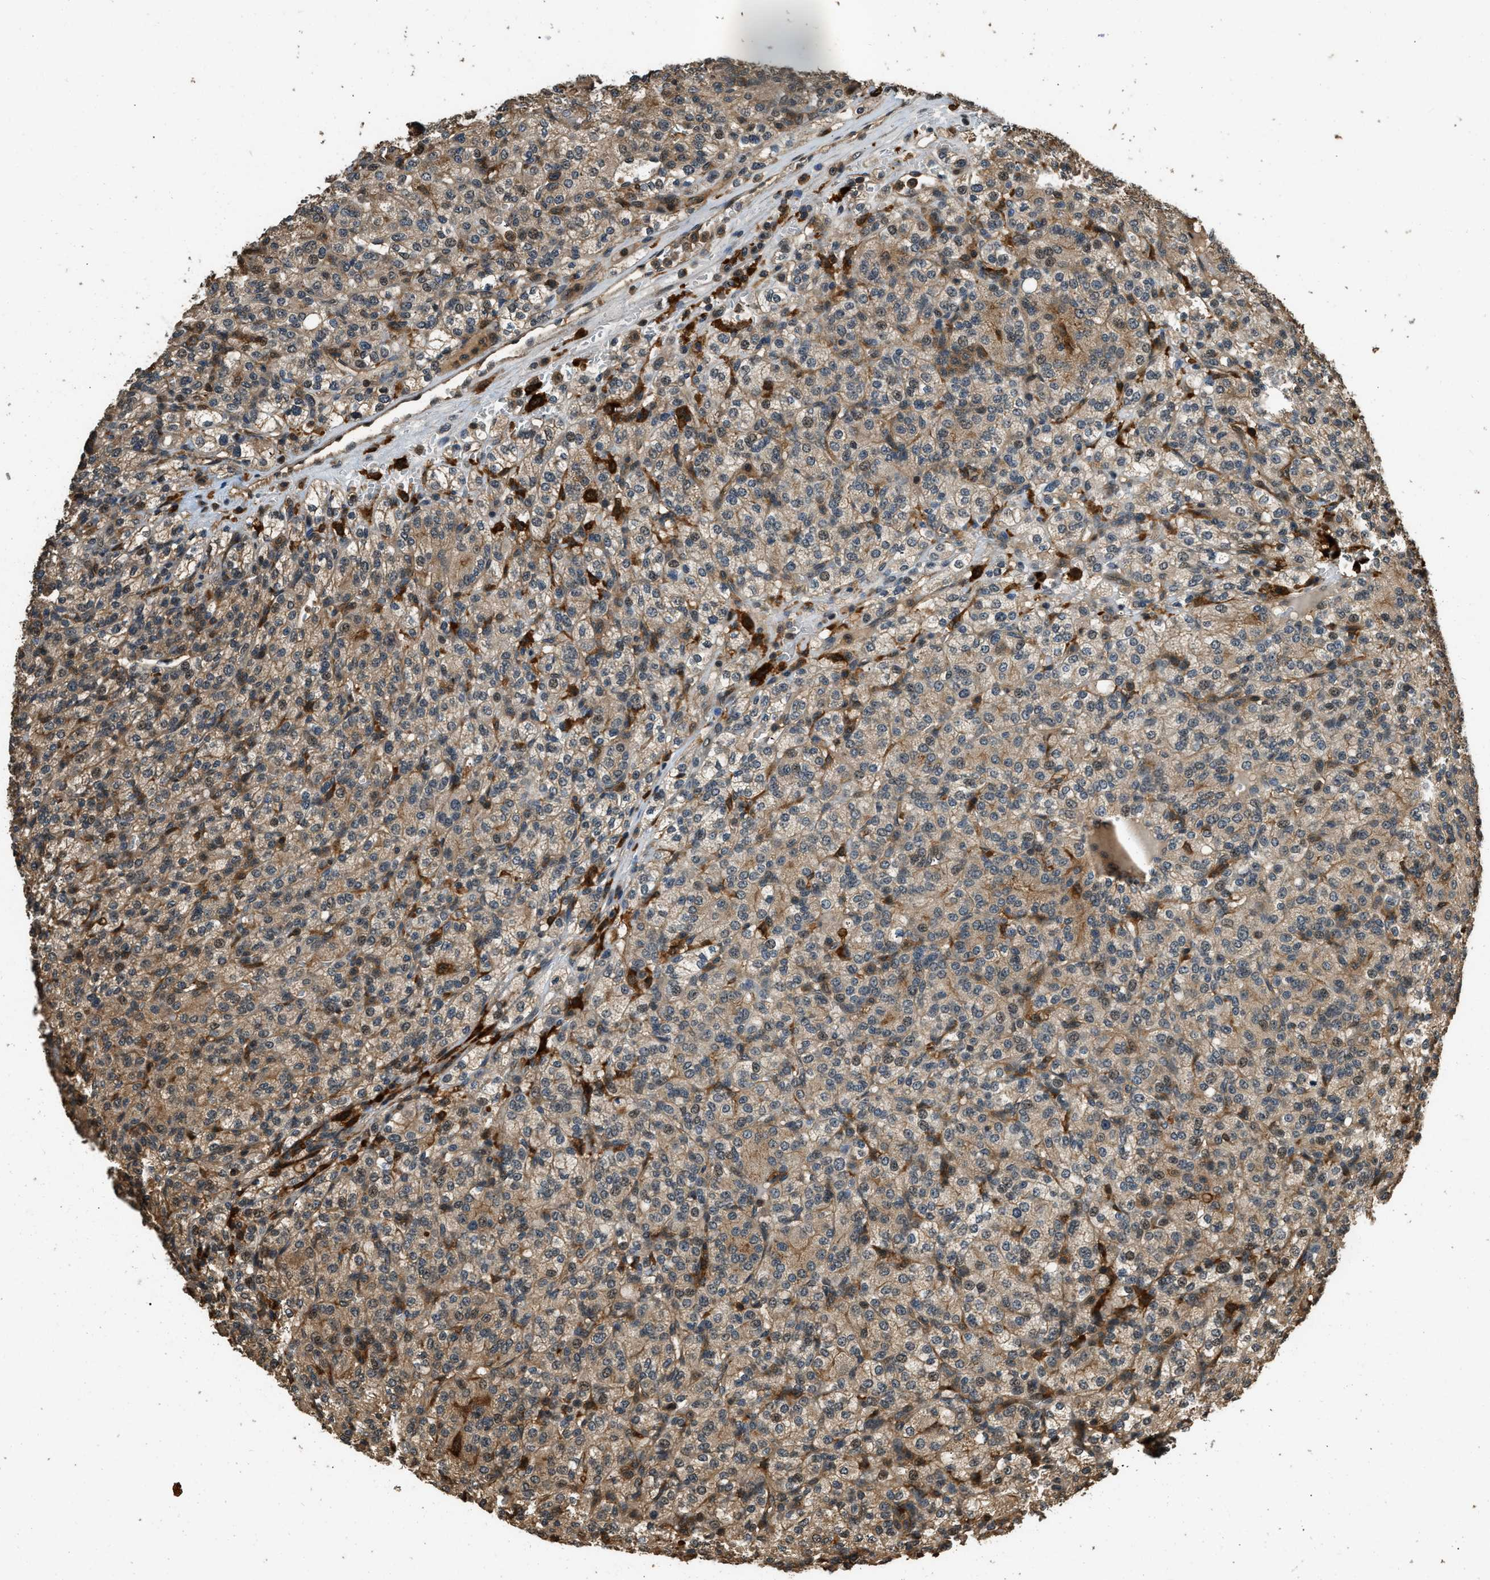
{"staining": {"intensity": "moderate", "quantity": ">75%", "location": "cytoplasmic/membranous"}, "tissue": "renal cancer", "cell_type": "Tumor cells", "image_type": "cancer", "snomed": [{"axis": "morphology", "description": "Adenocarcinoma, NOS"}, {"axis": "topography", "description": "Kidney"}], "caption": "Protein staining exhibits moderate cytoplasmic/membranous staining in approximately >75% of tumor cells in renal adenocarcinoma.", "gene": "RAP2A", "patient": {"sex": "male", "age": 77}}